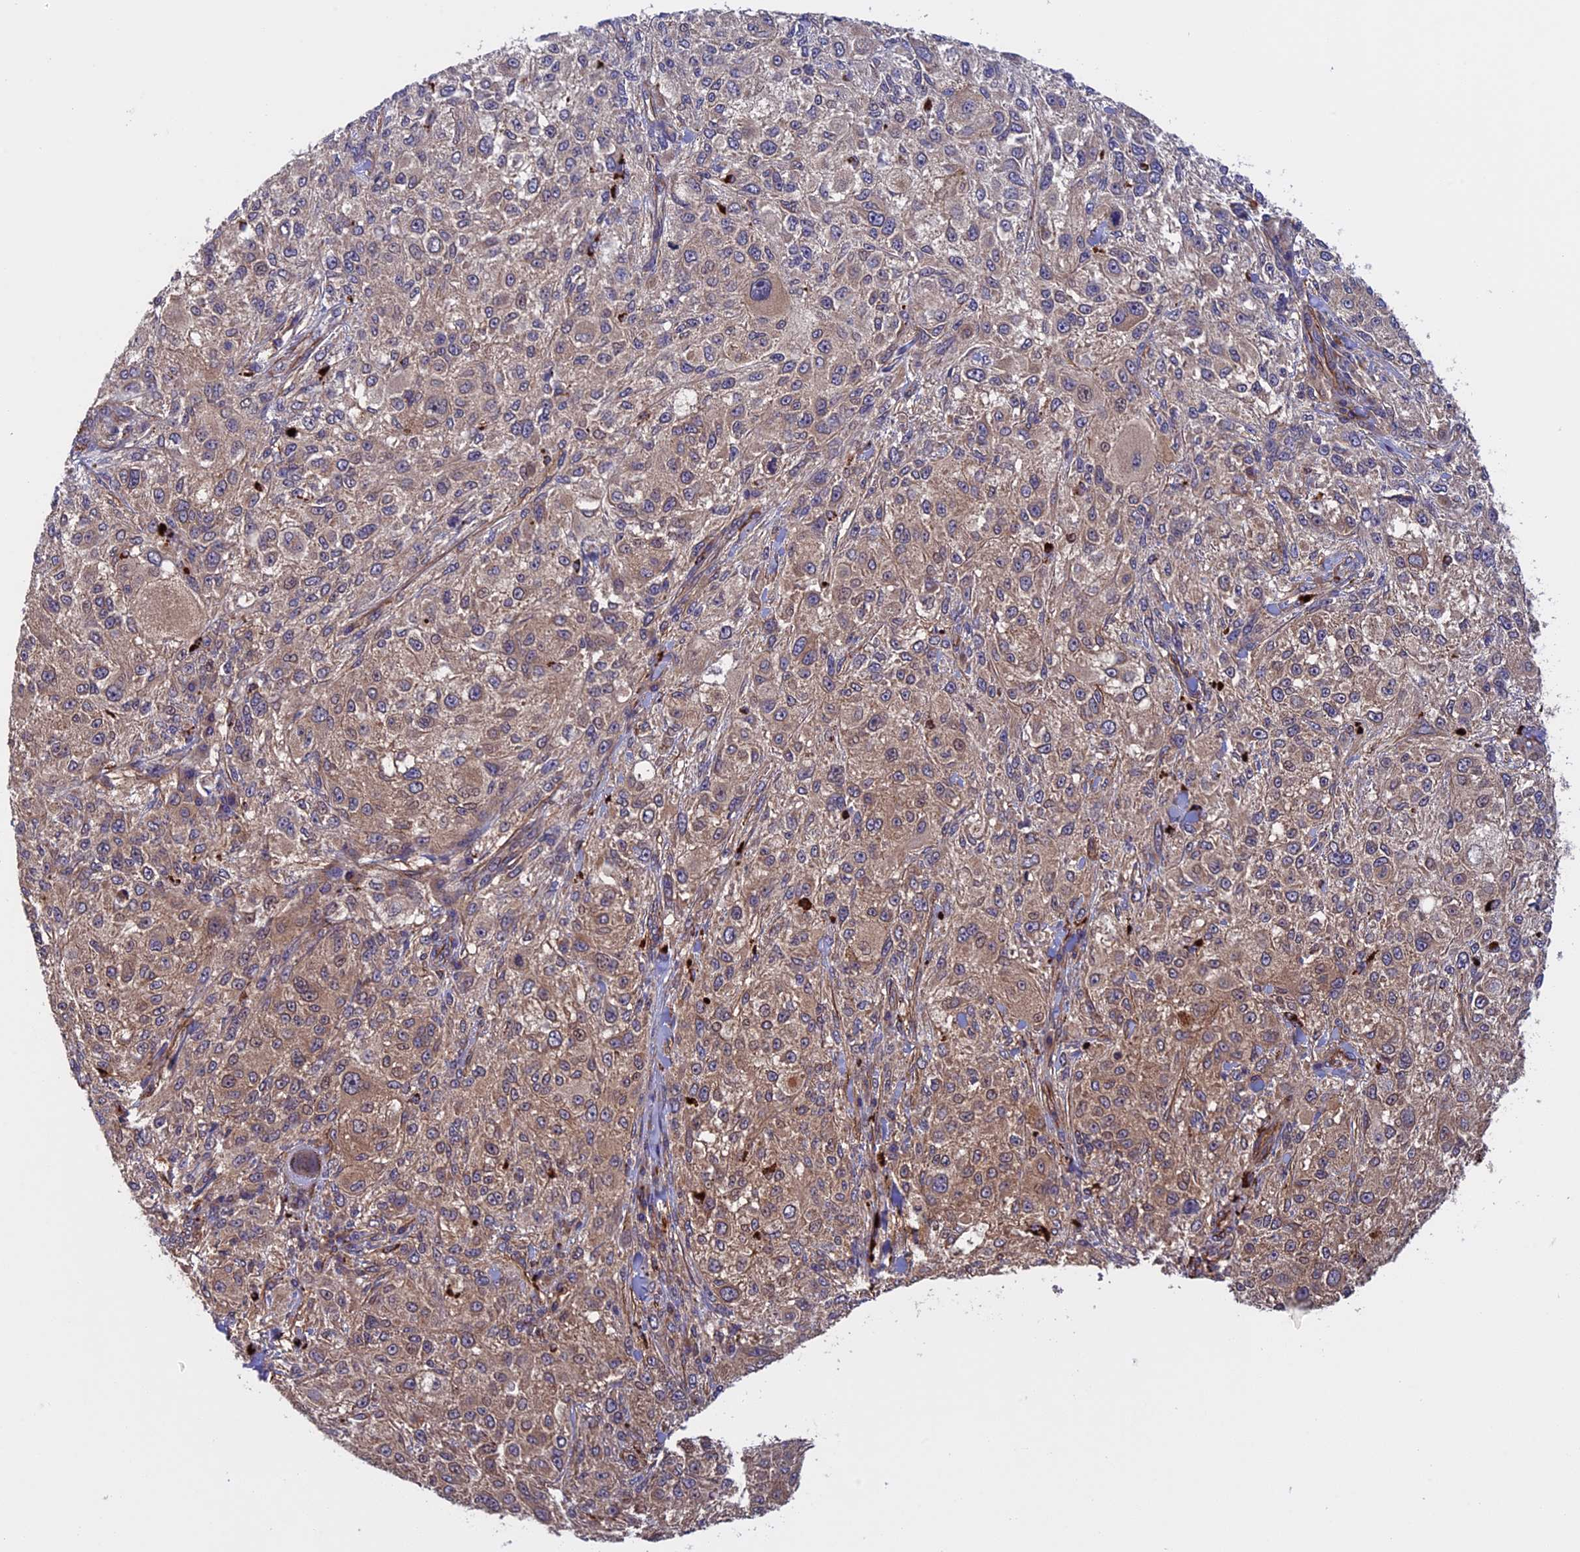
{"staining": {"intensity": "weak", "quantity": "25%-75%", "location": "cytoplasmic/membranous"}, "tissue": "melanoma", "cell_type": "Tumor cells", "image_type": "cancer", "snomed": [{"axis": "morphology", "description": "Necrosis, NOS"}, {"axis": "morphology", "description": "Malignant melanoma, NOS"}, {"axis": "topography", "description": "Skin"}], "caption": "Human melanoma stained with a protein marker exhibits weak staining in tumor cells.", "gene": "SLC9A5", "patient": {"sex": "female", "age": 87}}